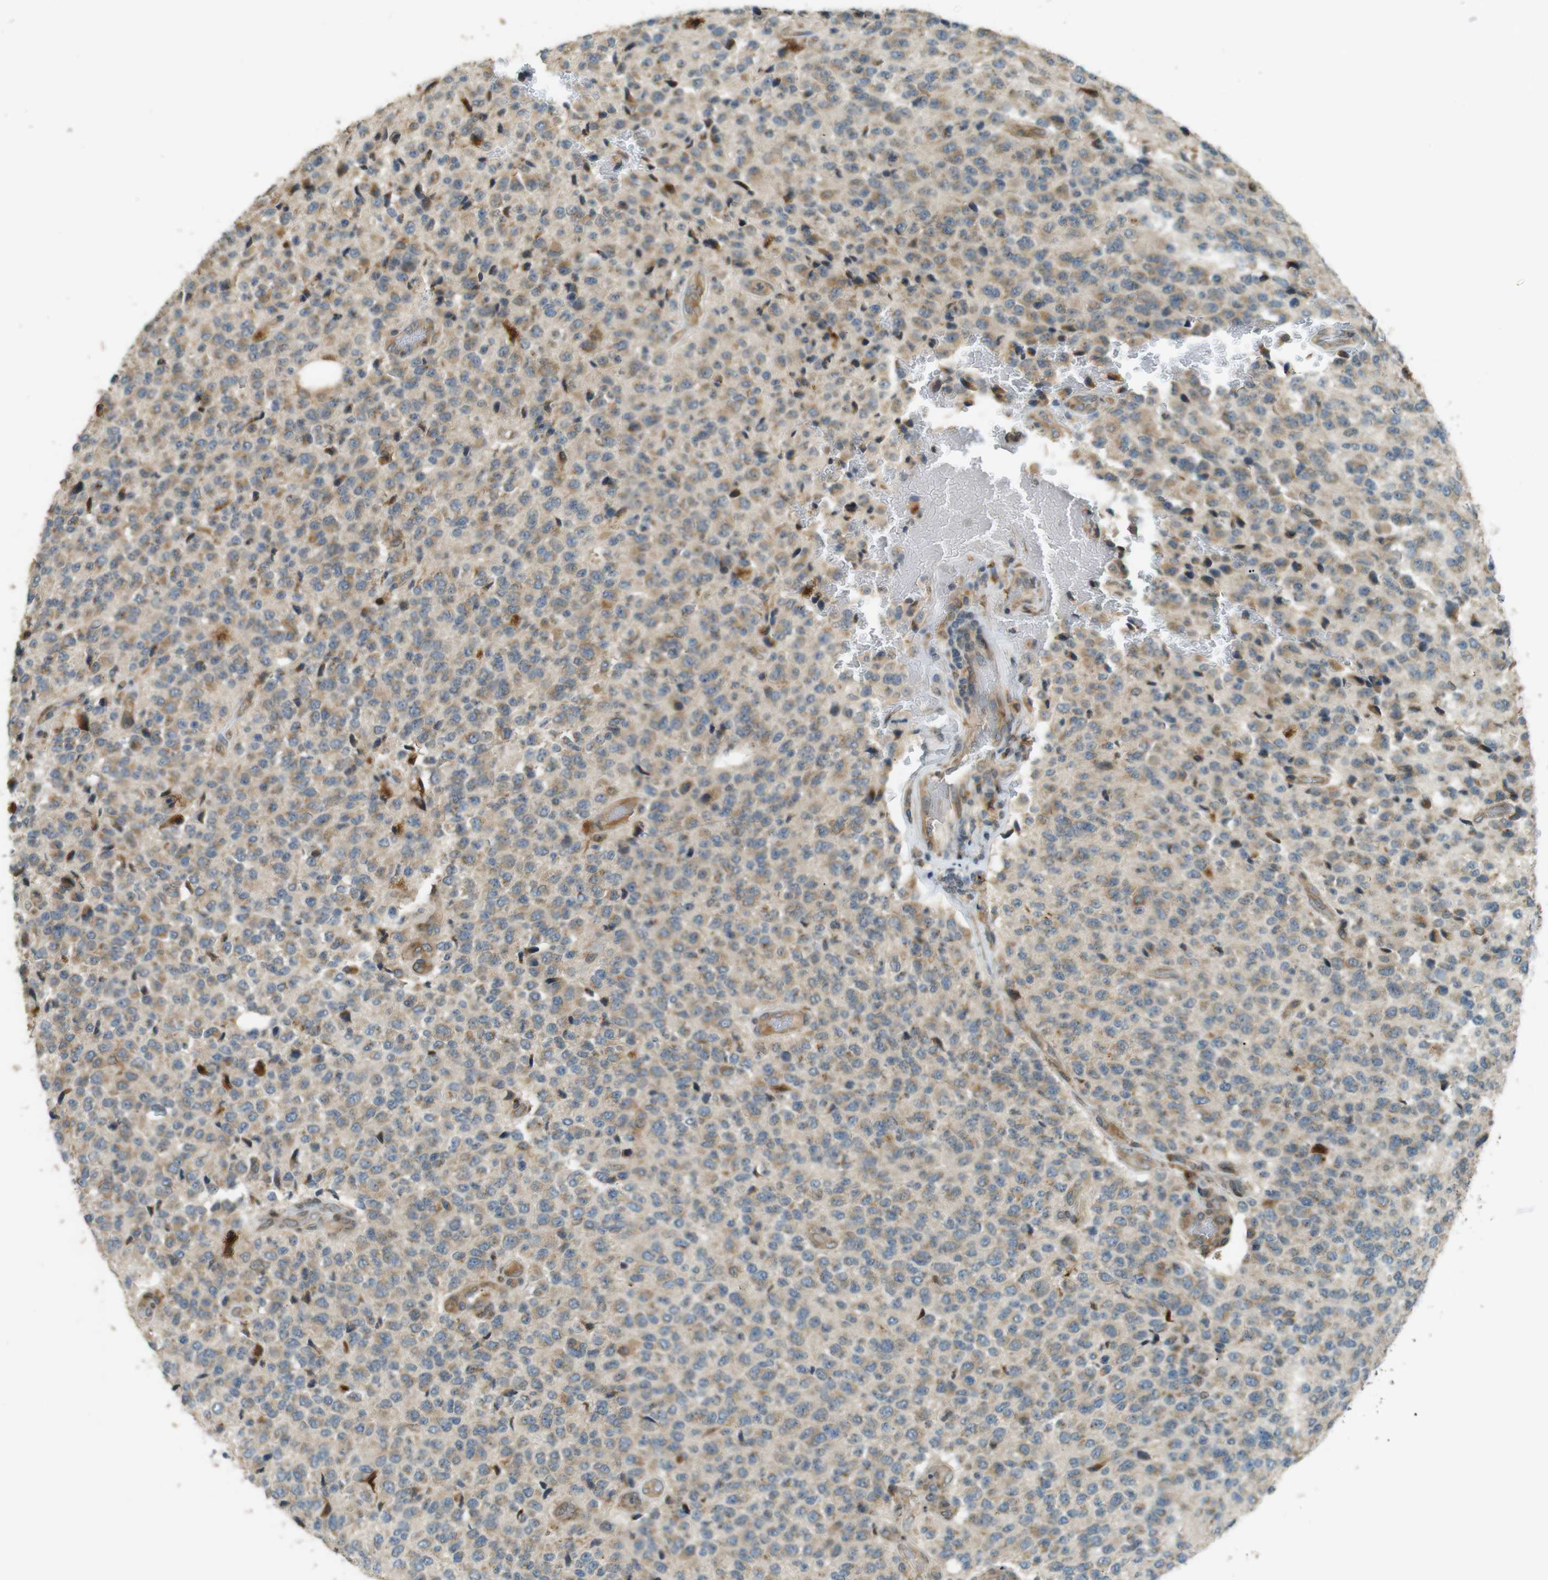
{"staining": {"intensity": "moderate", "quantity": ">75%", "location": "cytoplasmic/membranous"}, "tissue": "glioma", "cell_type": "Tumor cells", "image_type": "cancer", "snomed": [{"axis": "morphology", "description": "Glioma, malignant, High grade"}, {"axis": "topography", "description": "pancreas cauda"}], "caption": "Tumor cells display medium levels of moderate cytoplasmic/membranous expression in approximately >75% of cells in malignant glioma (high-grade).", "gene": "TMED4", "patient": {"sex": "male", "age": 60}}